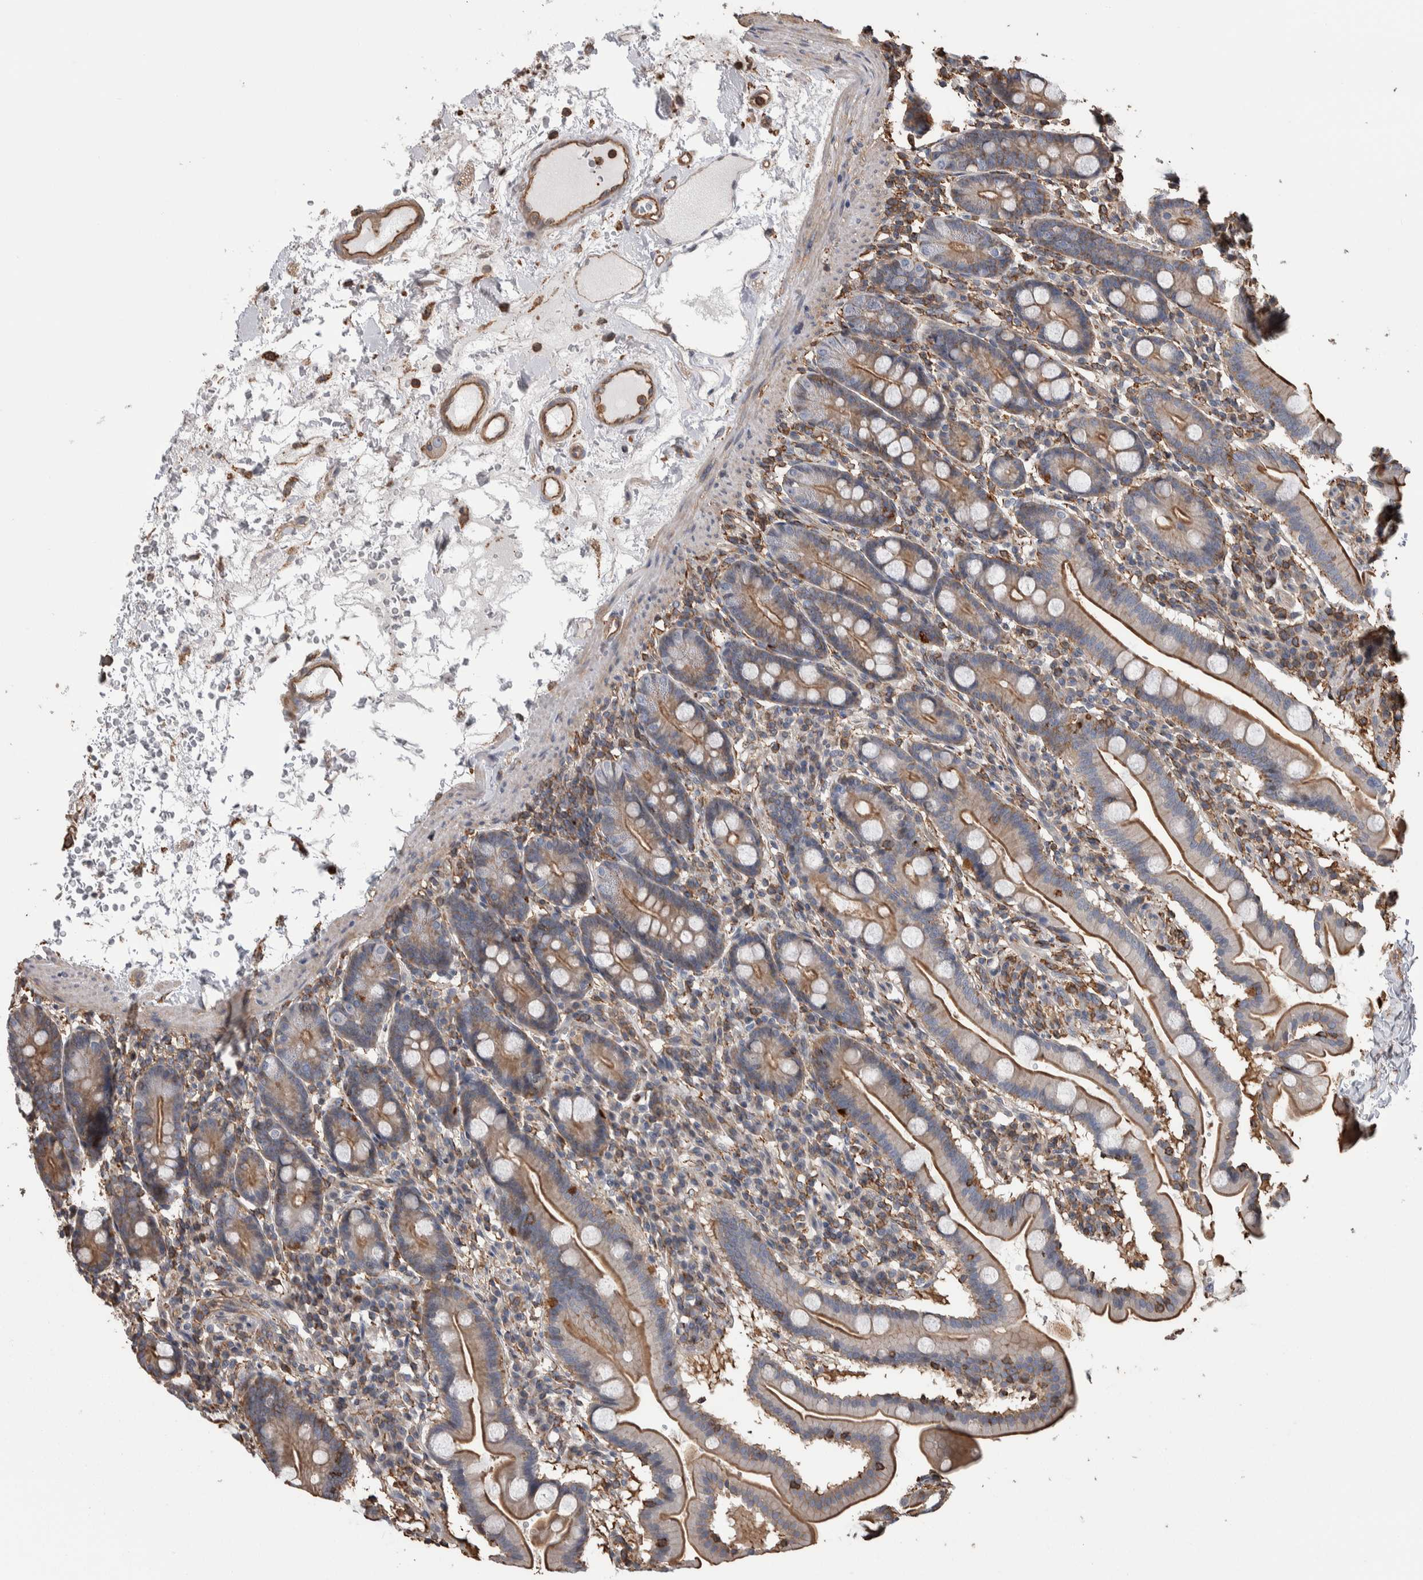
{"staining": {"intensity": "moderate", "quantity": "25%-75%", "location": "cytoplasmic/membranous"}, "tissue": "duodenum", "cell_type": "Glandular cells", "image_type": "normal", "snomed": [{"axis": "morphology", "description": "Normal tissue, NOS"}, {"axis": "topography", "description": "Duodenum"}], "caption": "Protein expression analysis of unremarkable duodenum displays moderate cytoplasmic/membranous positivity in approximately 25%-75% of glandular cells.", "gene": "ENPP2", "patient": {"sex": "male", "age": 50}}